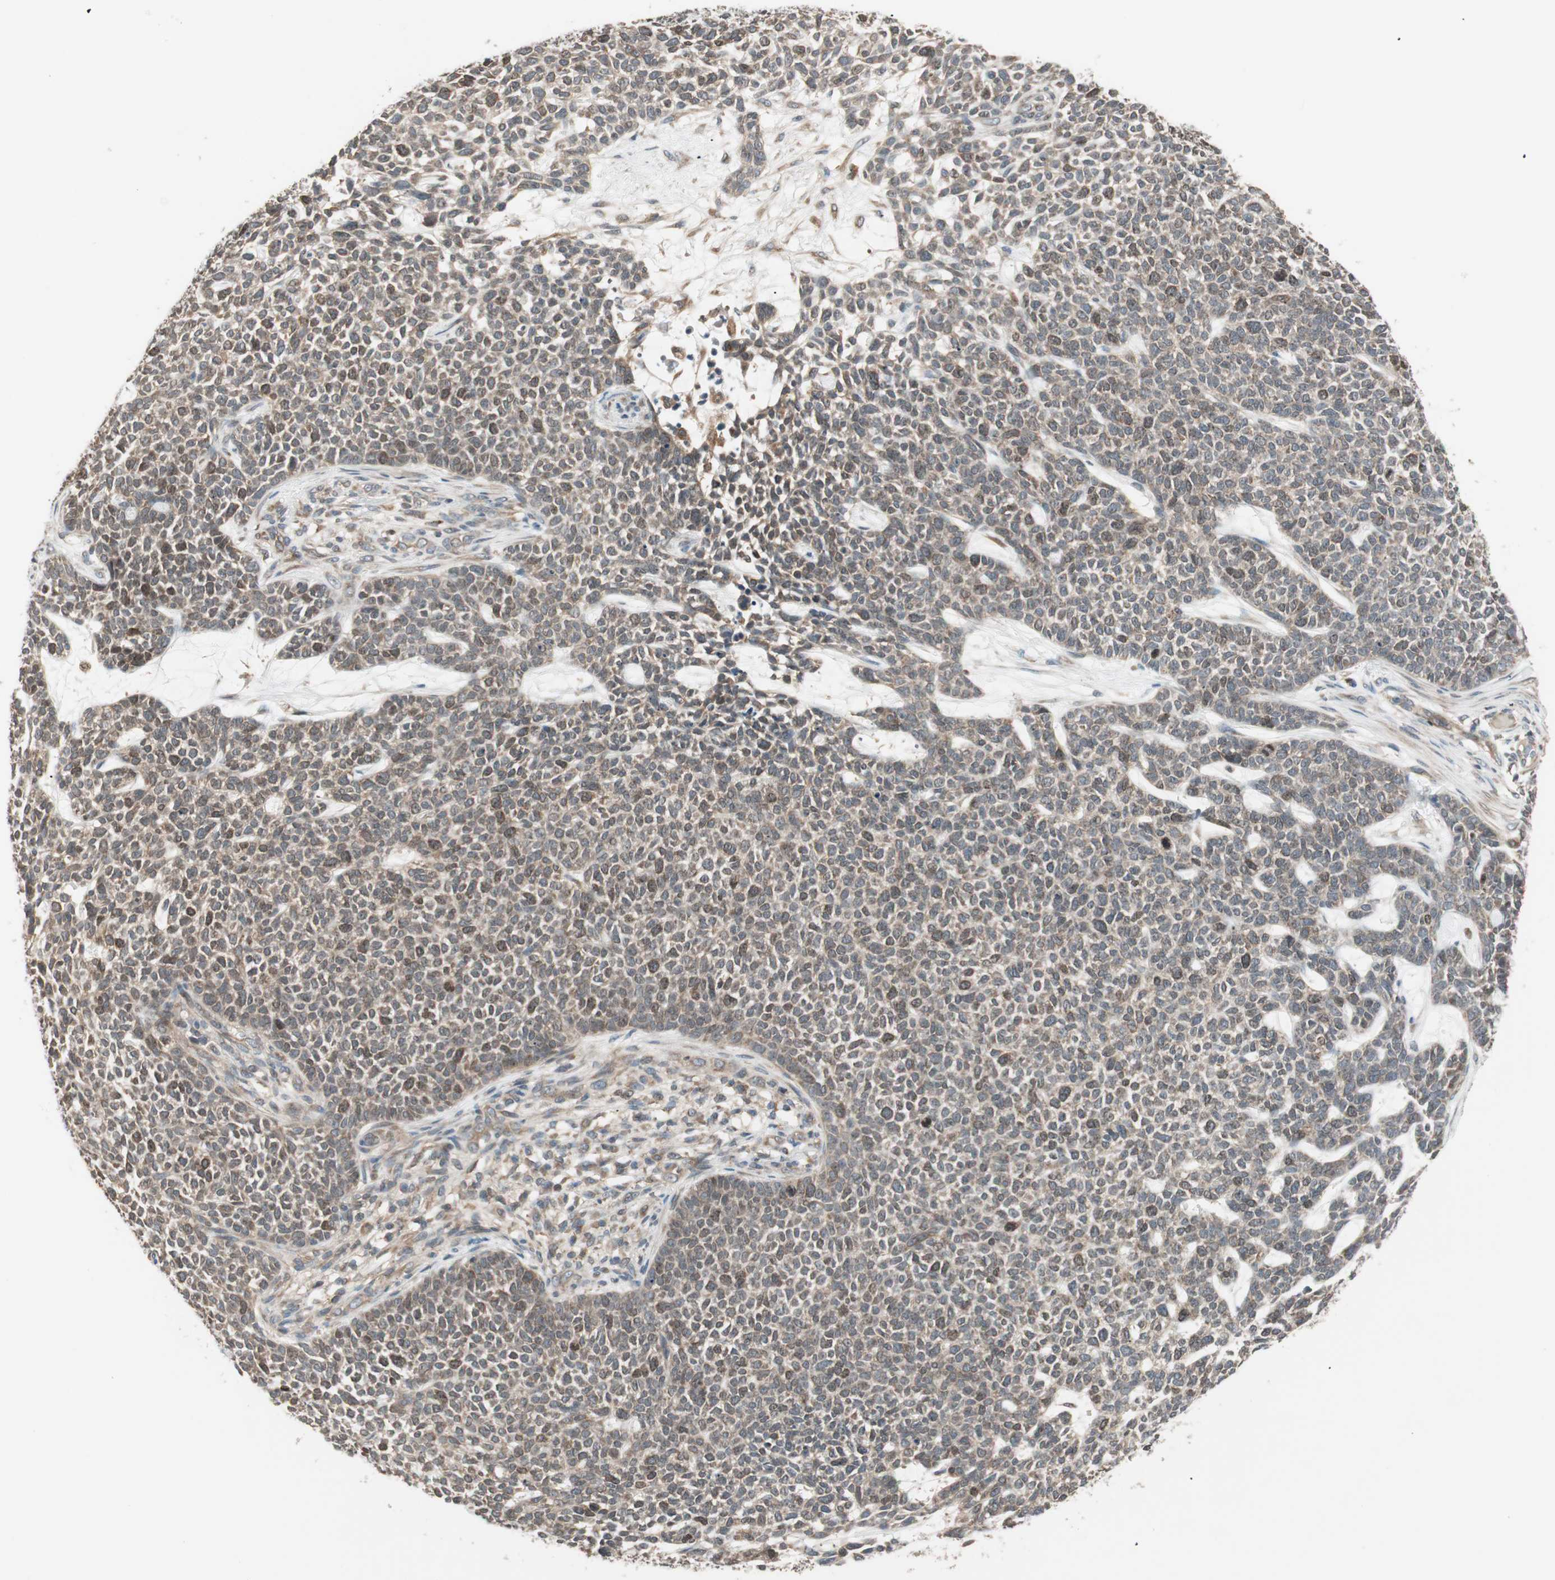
{"staining": {"intensity": "weak", "quantity": ">75%", "location": "cytoplasmic/membranous"}, "tissue": "skin cancer", "cell_type": "Tumor cells", "image_type": "cancer", "snomed": [{"axis": "morphology", "description": "Basal cell carcinoma"}, {"axis": "topography", "description": "Skin"}], "caption": "A photomicrograph showing weak cytoplasmic/membranous expression in approximately >75% of tumor cells in skin basal cell carcinoma, as visualized by brown immunohistochemical staining.", "gene": "ATP6AP2", "patient": {"sex": "female", "age": 84}}